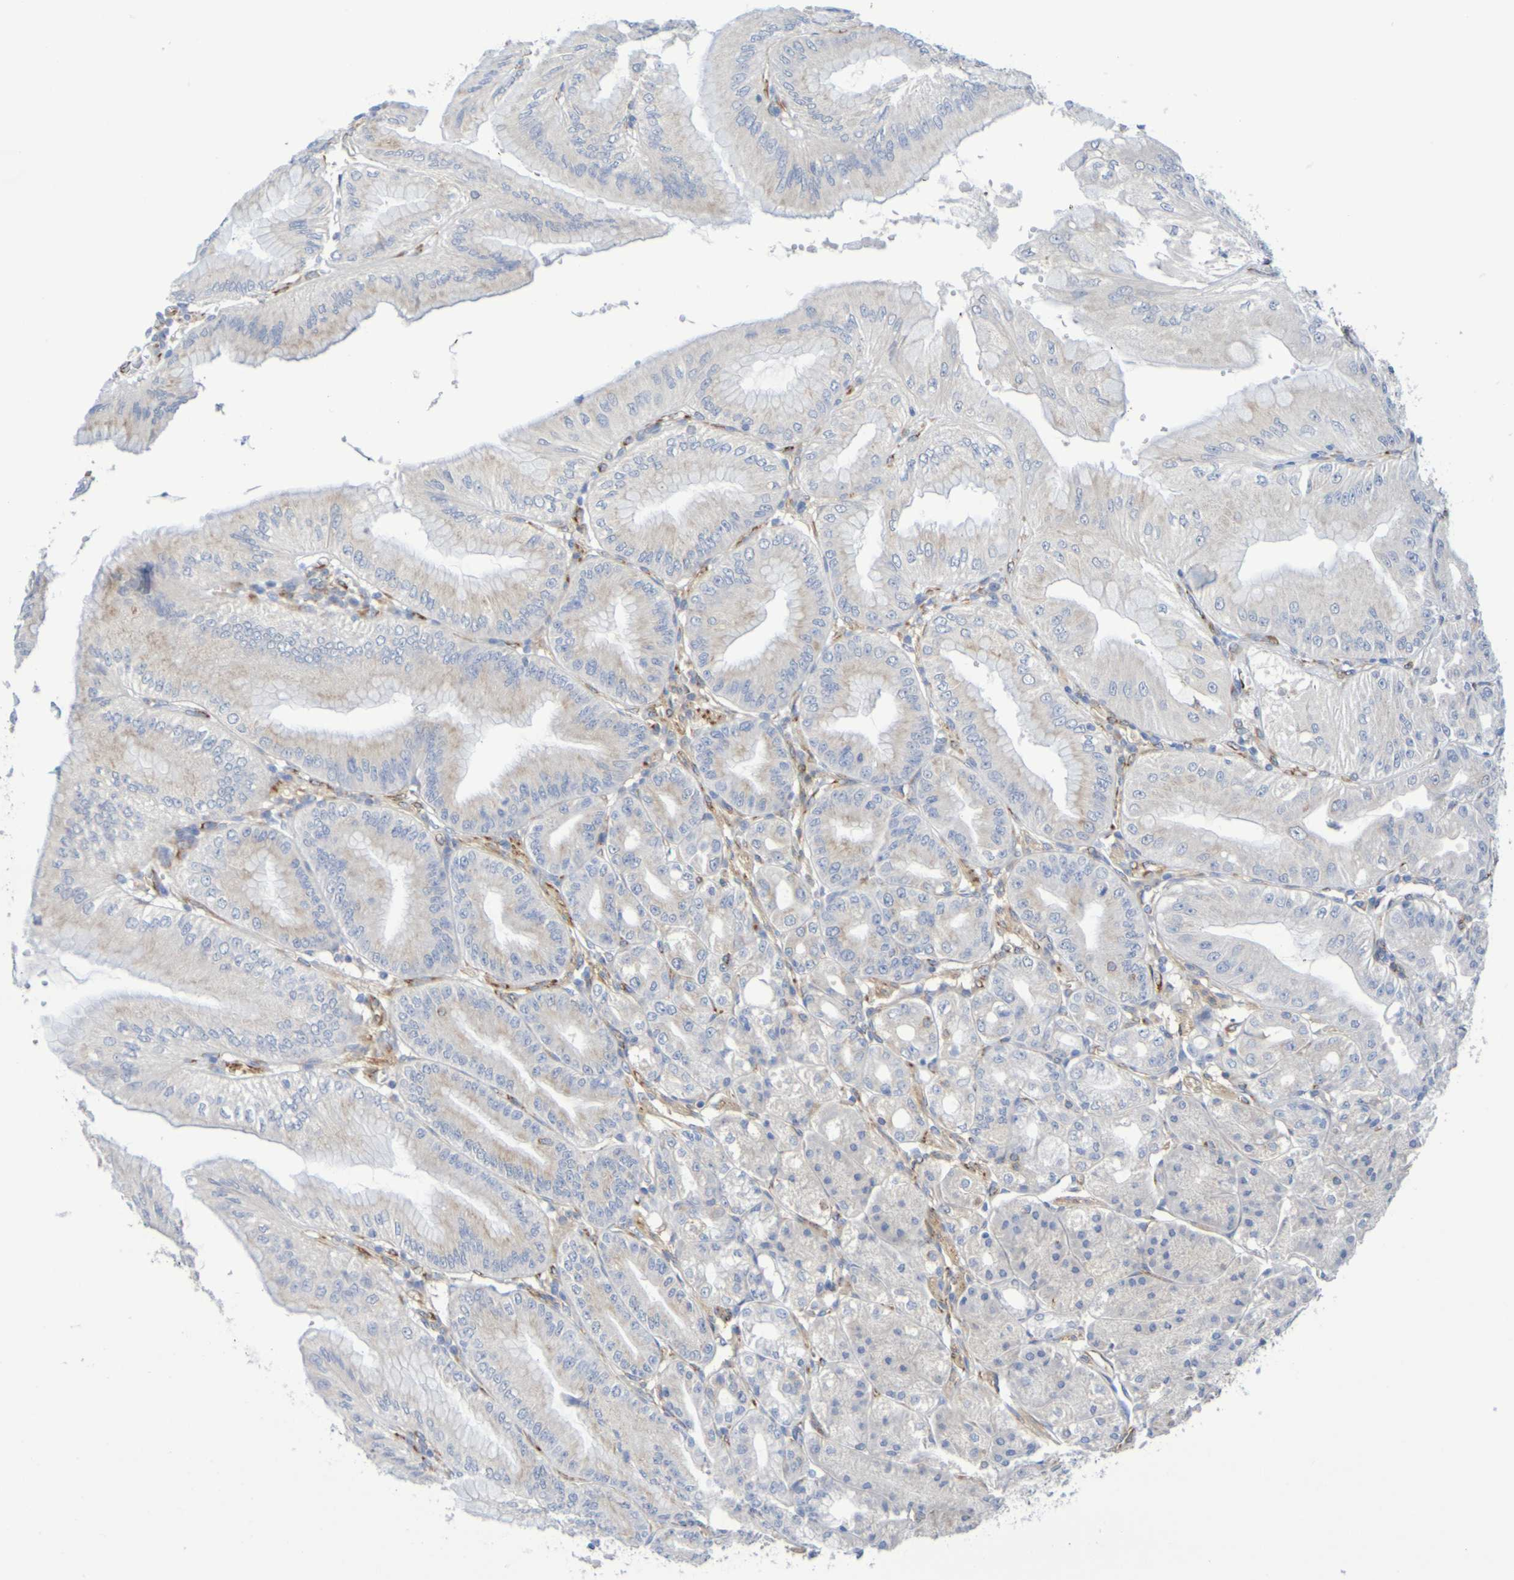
{"staining": {"intensity": "weak", "quantity": "25%-75%", "location": "cytoplasmic/membranous"}, "tissue": "stomach", "cell_type": "Glandular cells", "image_type": "normal", "snomed": [{"axis": "morphology", "description": "Normal tissue, NOS"}, {"axis": "topography", "description": "Stomach, lower"}], "caption": "Protein staining by IHC shows weak cytoplasmic/membranous expression in about 25%-75% of glandular cells in benign stomach.", "gene": "TMCC3", "patient": {"sex": "male", "age": 71}}